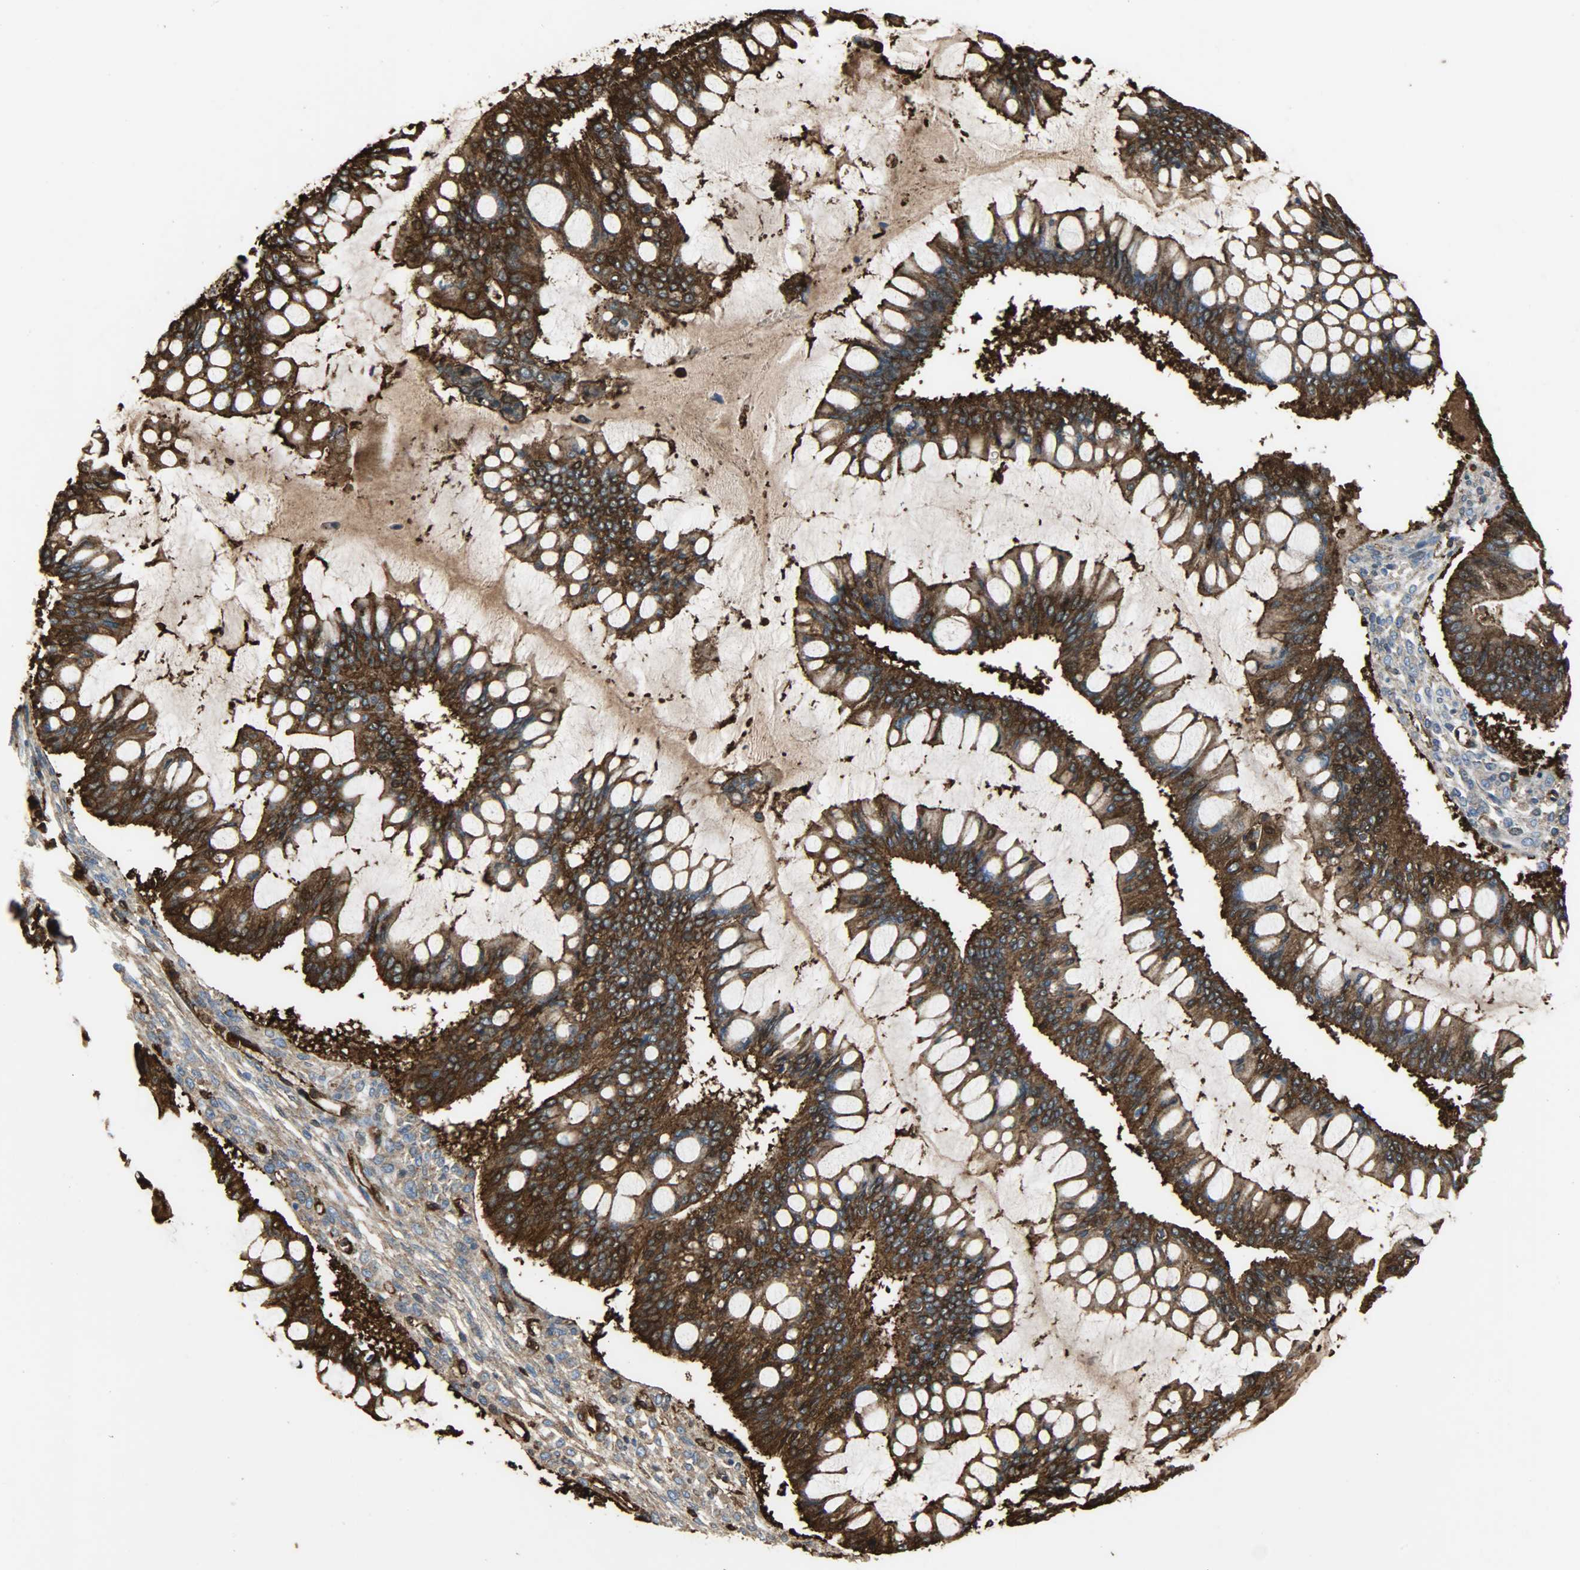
{"staining": {"intensity": "strong", "quantity": ">75%", "location": "cytoplasmic/membranous"}, "tissue": "ovarian cancer", "cell_type": "Tumor cells", "image_type": "cancer", "snomed": [{"axis": "morphology", "description": "Cystadenocarcinoma, mucinous, NOS"}, {"axis": "topography", "description": "Ovary"}], "caption": "Protein positivity by IHC exhibits strong cytoplasmic/membranous staining in approximately >75% of tumor cells in mucinous cystadenocarcinoma (ovarian).", "gene": "VASP", "patient": {"sex": "female", "age": 73}}